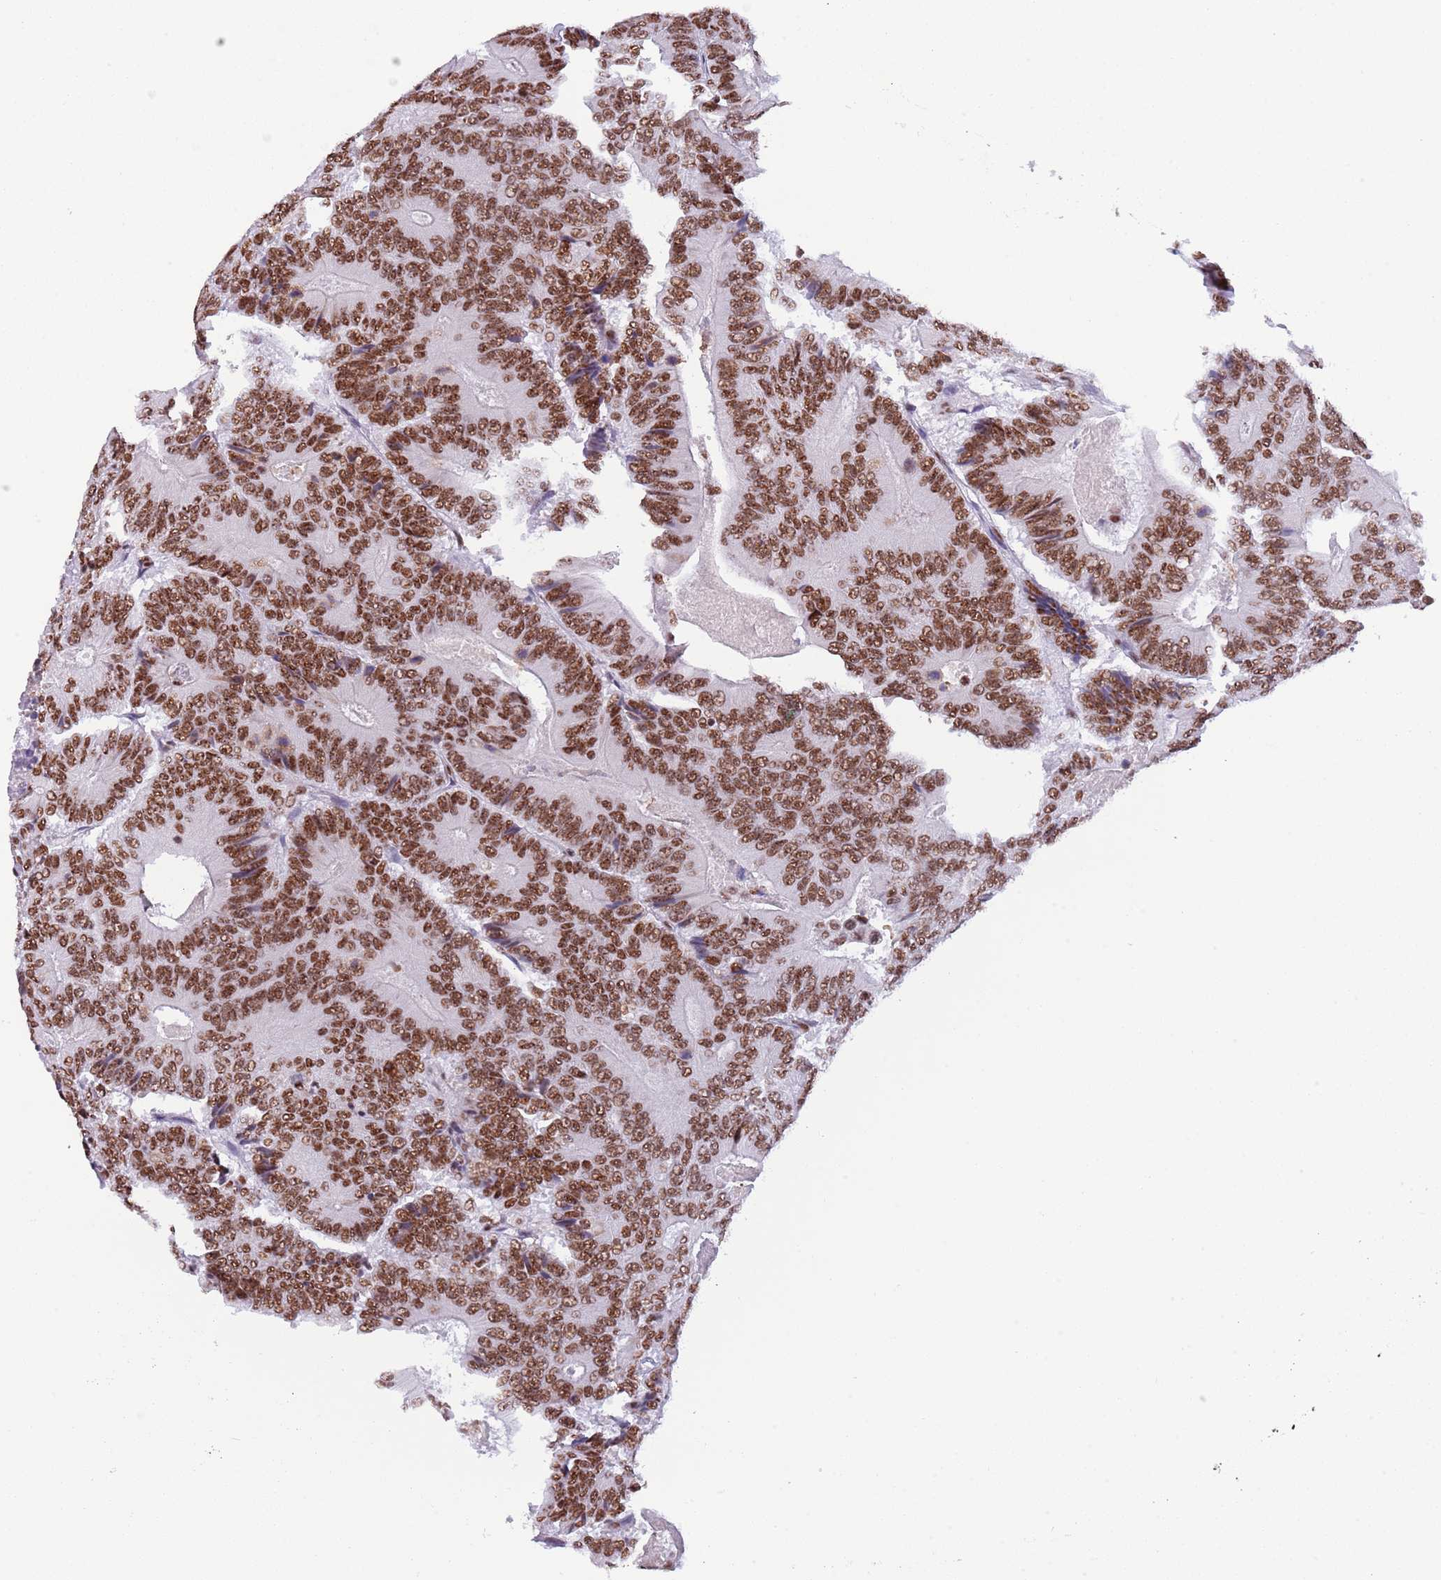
{"staining": {"intensity": "strong", "quantity": ">75%", "location": "nuclear"}, "tissue": "colorectal cancer", "cell_type": "Tumor cells", "image_type": "cancer", "snomed": [{"axis": "morphology", "description": "Adenocarcinoma, NOS"}, {"axis": "topography", "description": "Colon"}], "caption": "An IHC image of tumor tissue is shown. Protein staining in brown shows strong nuclear positivity in colorectal cancer within tumor cells.", "gene": "SF3A2", "patient": {"sex": "male", "age": 83}}